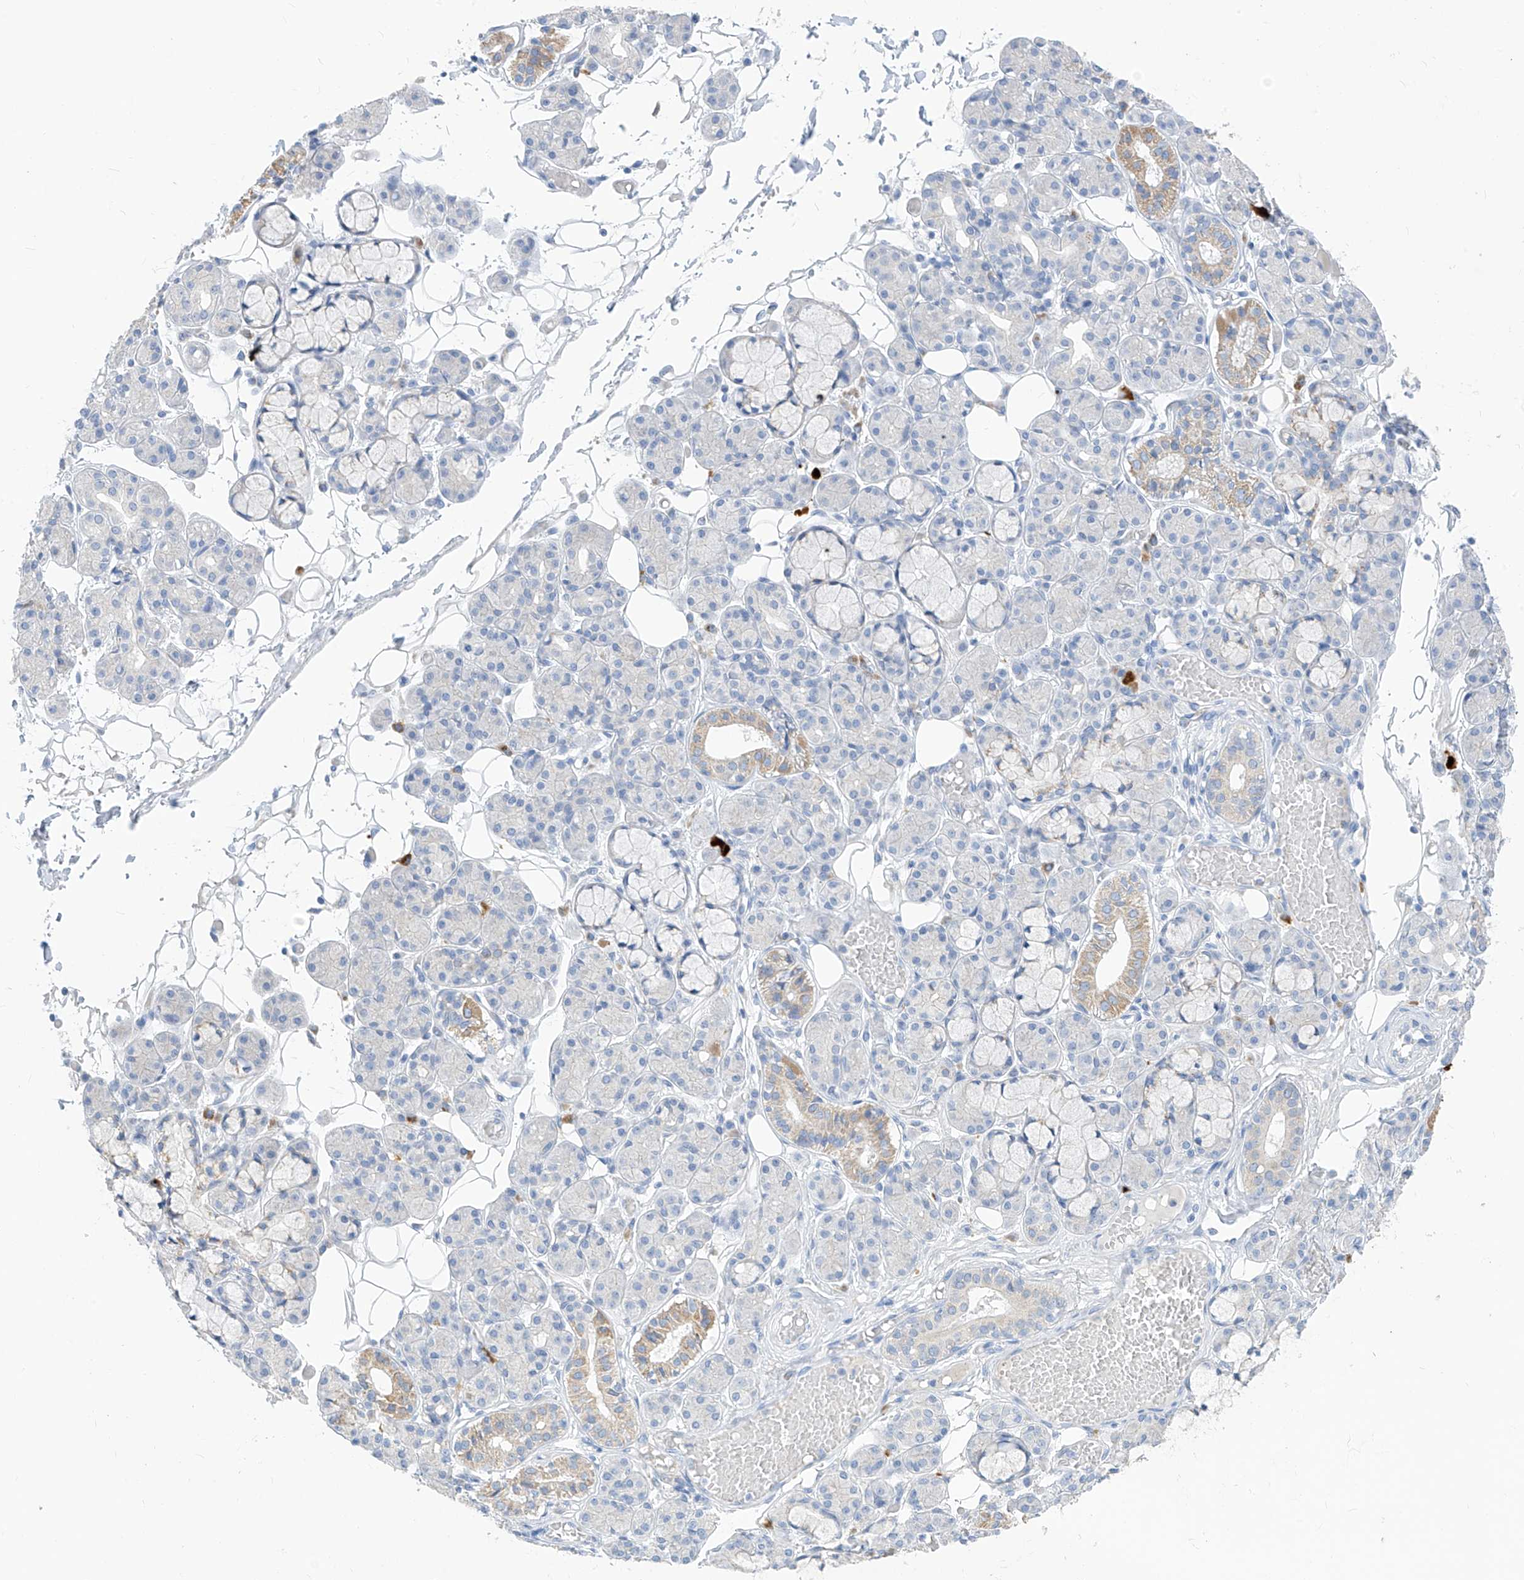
{"staining": {"intensity": "weak", "quantity": "25%-75%", "location": "cytoplasmic/membranous"}, "tissue": "salivary gland", "cell_type": "Glandular cells", "image_type": "normal", "snomed": [{"axis": "morphology", "description": "Normal tissue, NOS"}, {"axis": "topography", "description": "Salivary gland"}], "caption": "Salivary gland was stained to show a protein in brown. There is low levels of weak cytoplasmic/membranous positivity in about 25%-75% of glandular cells. The protein of interest is shown in brown color, while the nuclei are stained blue.", "gene": "ZNF404", "patient": {"sex": "male", "age": 63}}